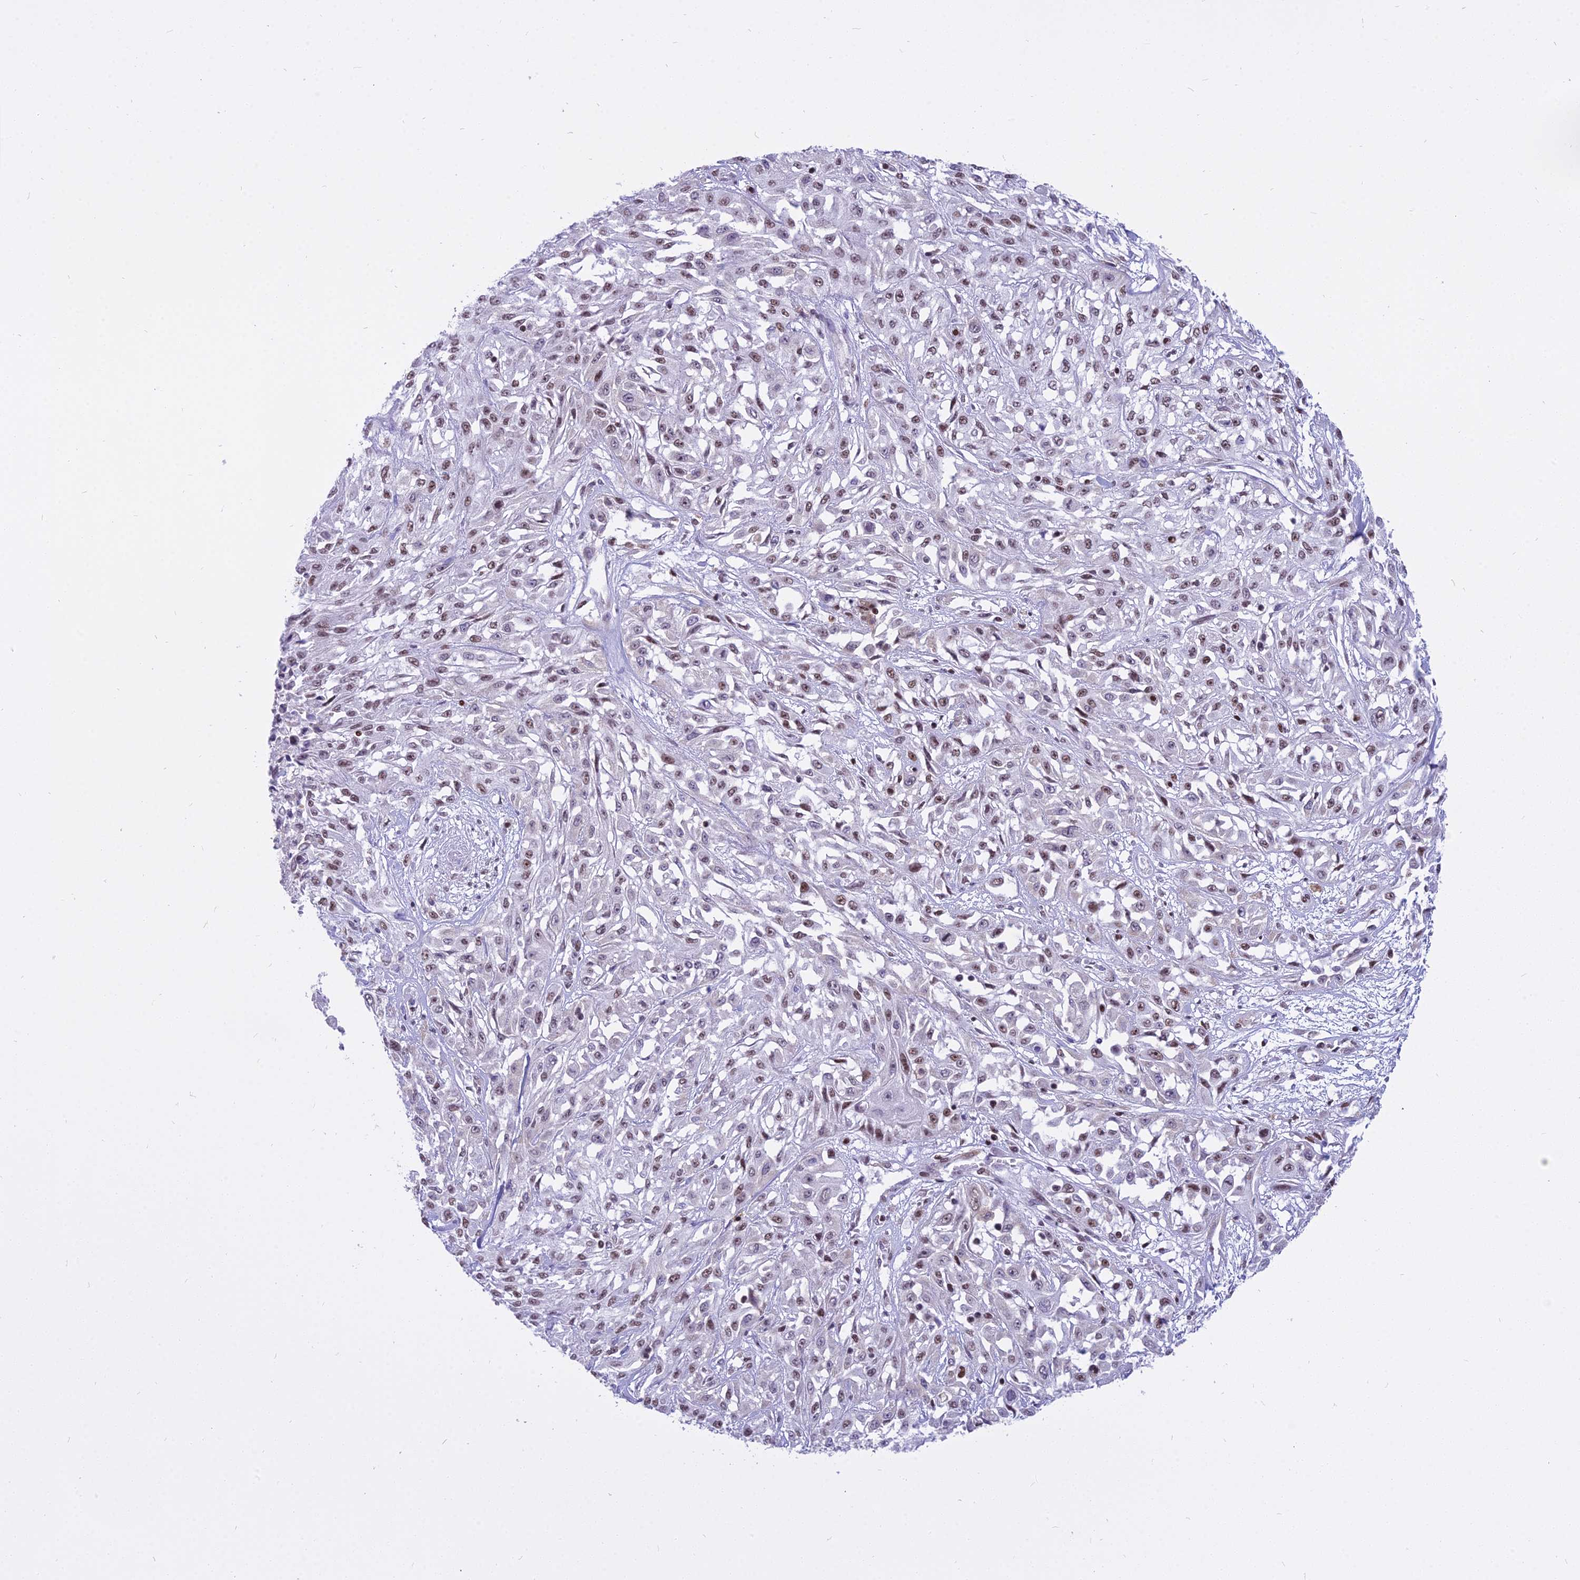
{"staining": {"intensity": "weak", "quantity": "25%-75%", "location": "nuclear"}, "tissue": "skin cancer", "cell_type": "Tumor cells", "image_type": "cancer", "snomed": [{"axis": "morphology", "description": "Squamous cell carcinoma, NOS"}, {"axis": "morphology", "description": "Squamous cell carcinoma, metastatic, NOS"}, {"axis": "topography", "description": "Skin"}, {"axis": "topography", "description": "Lymph node"}], "caption": "Protein expression by IHC exhibits weak nuclear expression in about 25%-75% of tumor cells in skin cancer (metastatic squamous cell carcinoma).", "gene": "PARP1", "patient": {"sex": "male", "age": 75}}